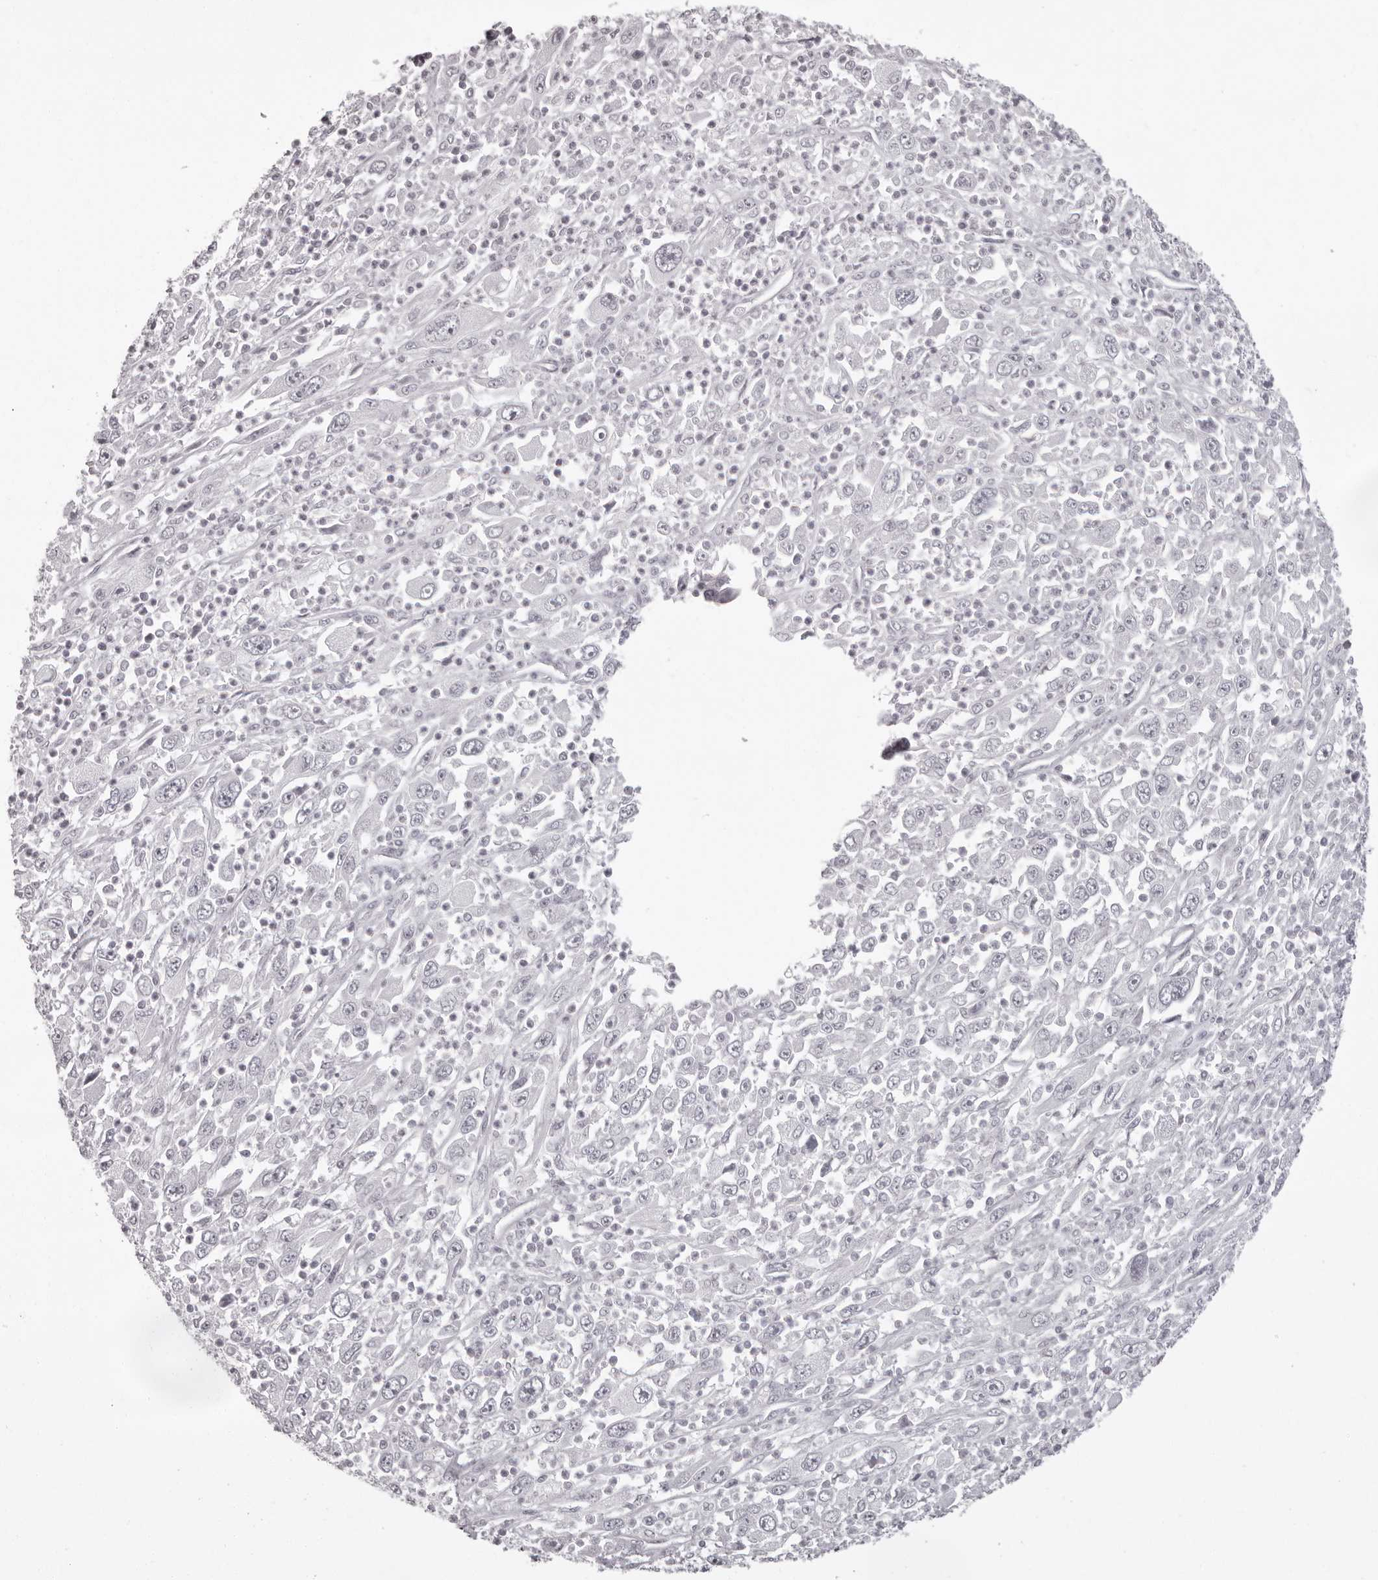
{"staining": {"intensity": "negative", "quantity": "none", "location": "none"}, "tissue": "melanoma", "cell_type": "Tumor cells", "image_type": "cancer", "snomed": [{"axis": "morphology", "description": "Malignant melanoma, Metastatic site"}, {"axis": "topography", "description": "Skin"}], "caption": "IHC photomicrograph of neoplastic tissue: melanoma stained with DAB (3,3'-diaminobenzidine) demonstrates no significant protein positivity in tumor cells.", "gene": "C8orf74", "patient": {"sex": "female", "age": 56}}